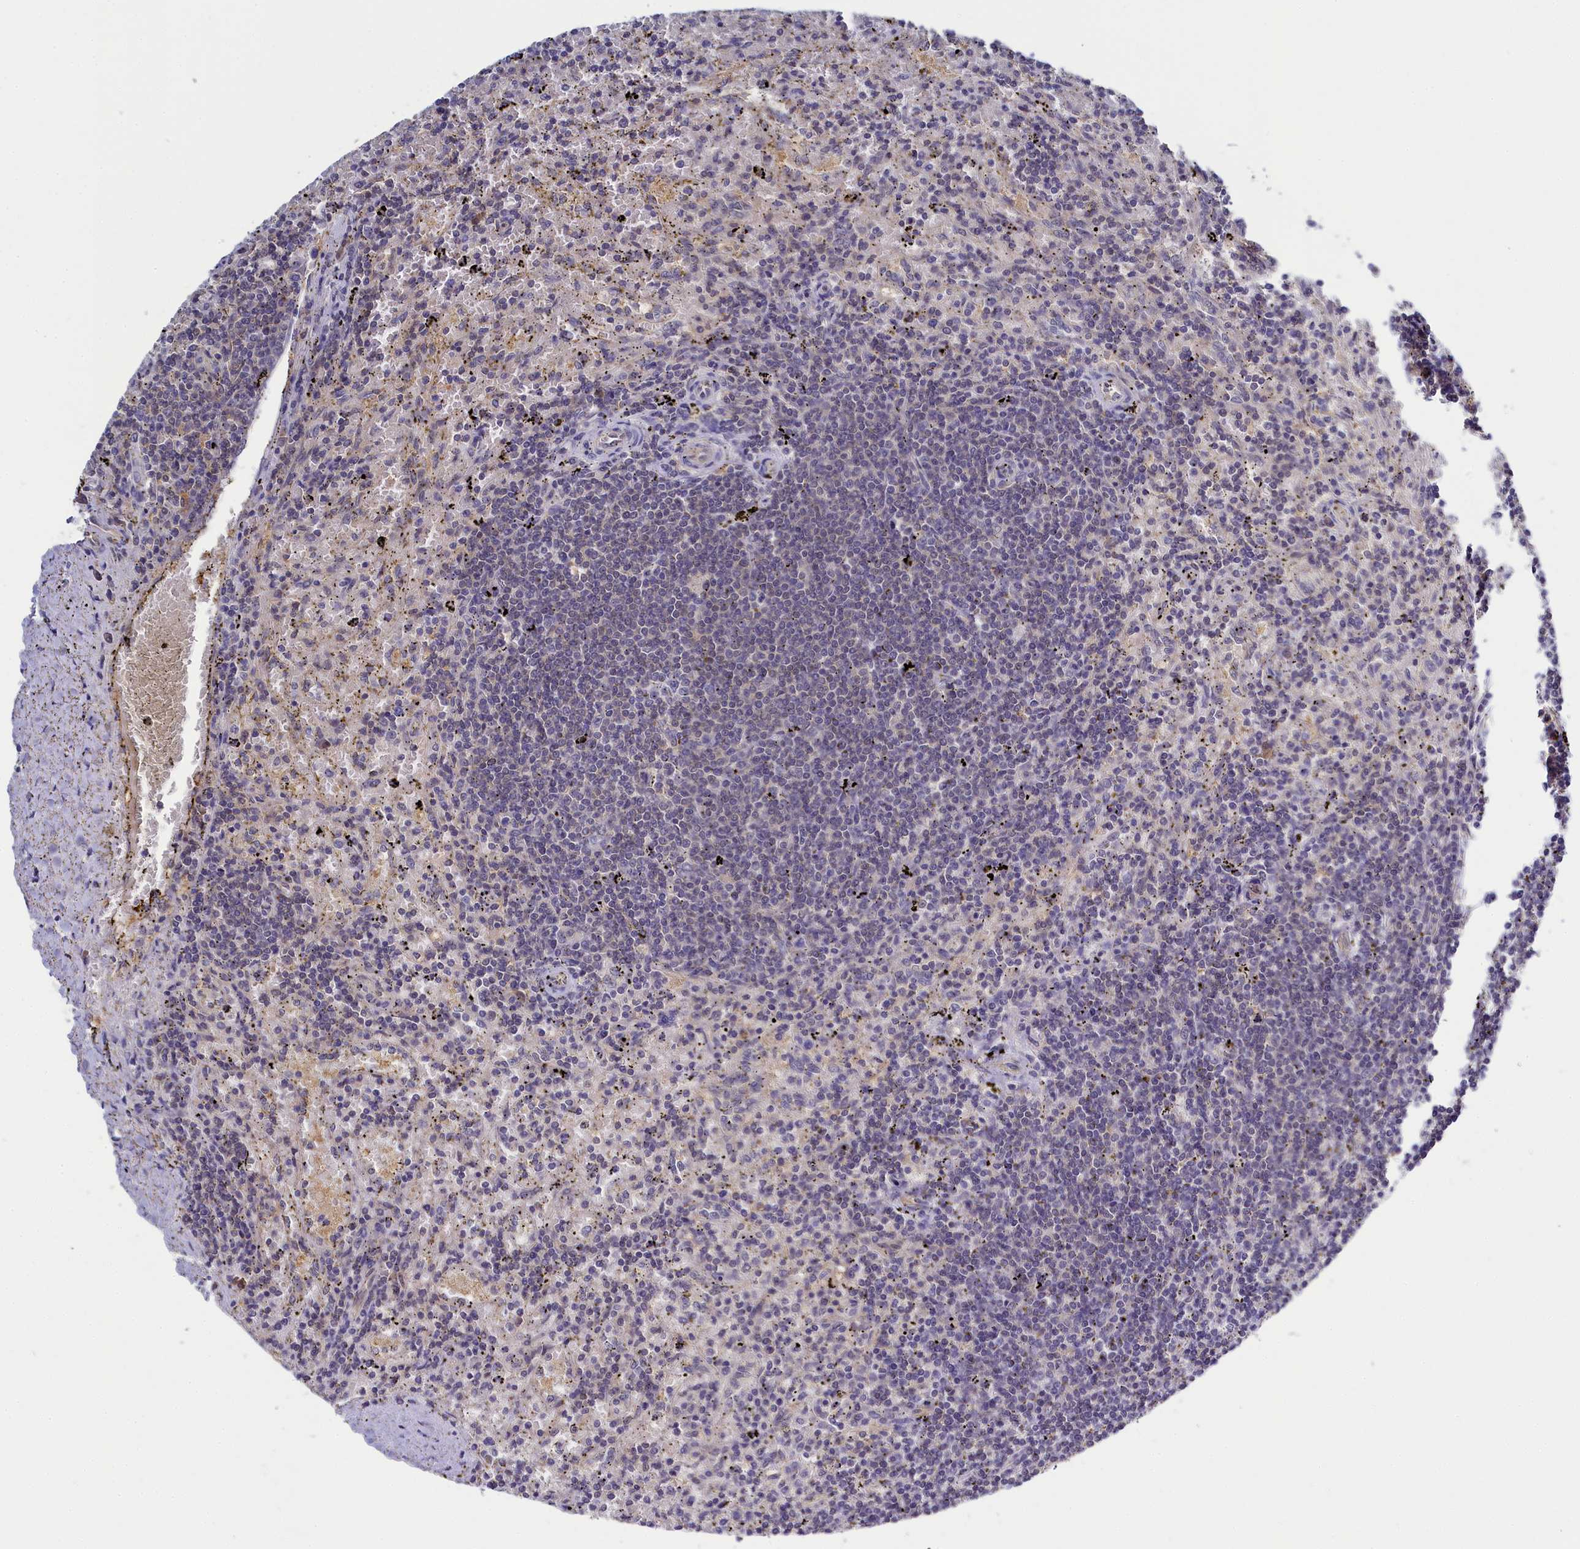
{"staining": {"intensity": "negative", "quantity": "none", "location": "none"}, "tissue": "lymphoma", "cell_type": "Tumor cells", "image_type": "cancer", "snomed": [{"axis": "morphology", "description": "Malignant lymphoma, non-Hodgkin's type, Low grade"}, {"axis": "topography", "description": "Spleen"}], "caption": "Protein analysis of low-grade malignant lymphoma, non-Hodgkin's type exhibits no significant positivity in tumor cells.", "gene": "C11orf54", "patient": {"sex": "male", "age": 76}}